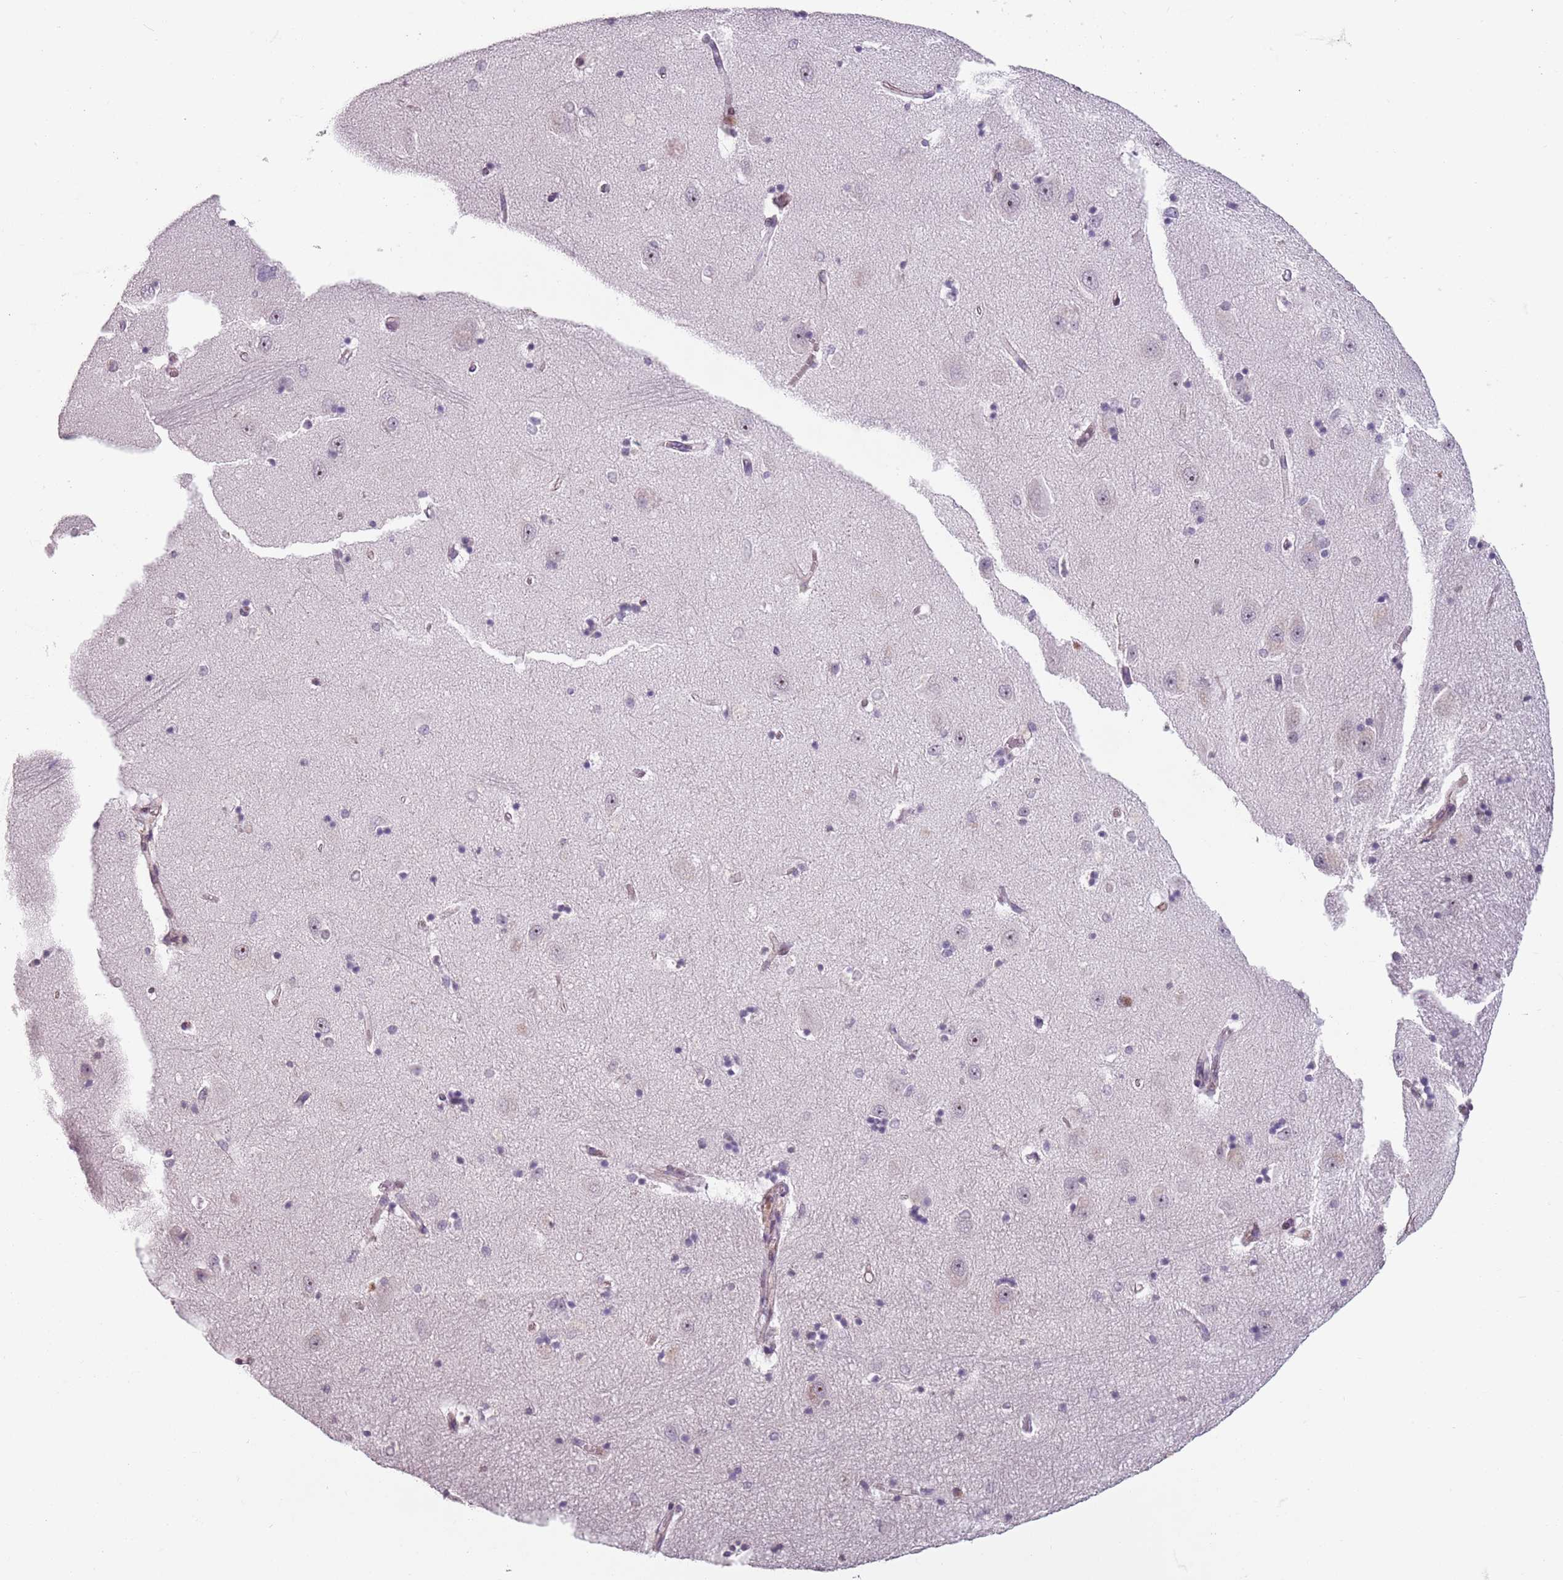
{"staining": {"intensity": "negative", "quantity": "none", "location": "none"}, "tissue": "hippocampus", "cell_type": "Glial cells", "image_type": "normal", "snomed": [{"axis": "morphology", "description": "Normal tissue, NOS"}, {"axis": "topography", "description": "Hippocampus"}], "caption": "Protein analysis of unremarkable hippocampus displays no significant positivity in glial cells.", "gene": "TMC4", "patient": {"sex": "female", "age": 64}}